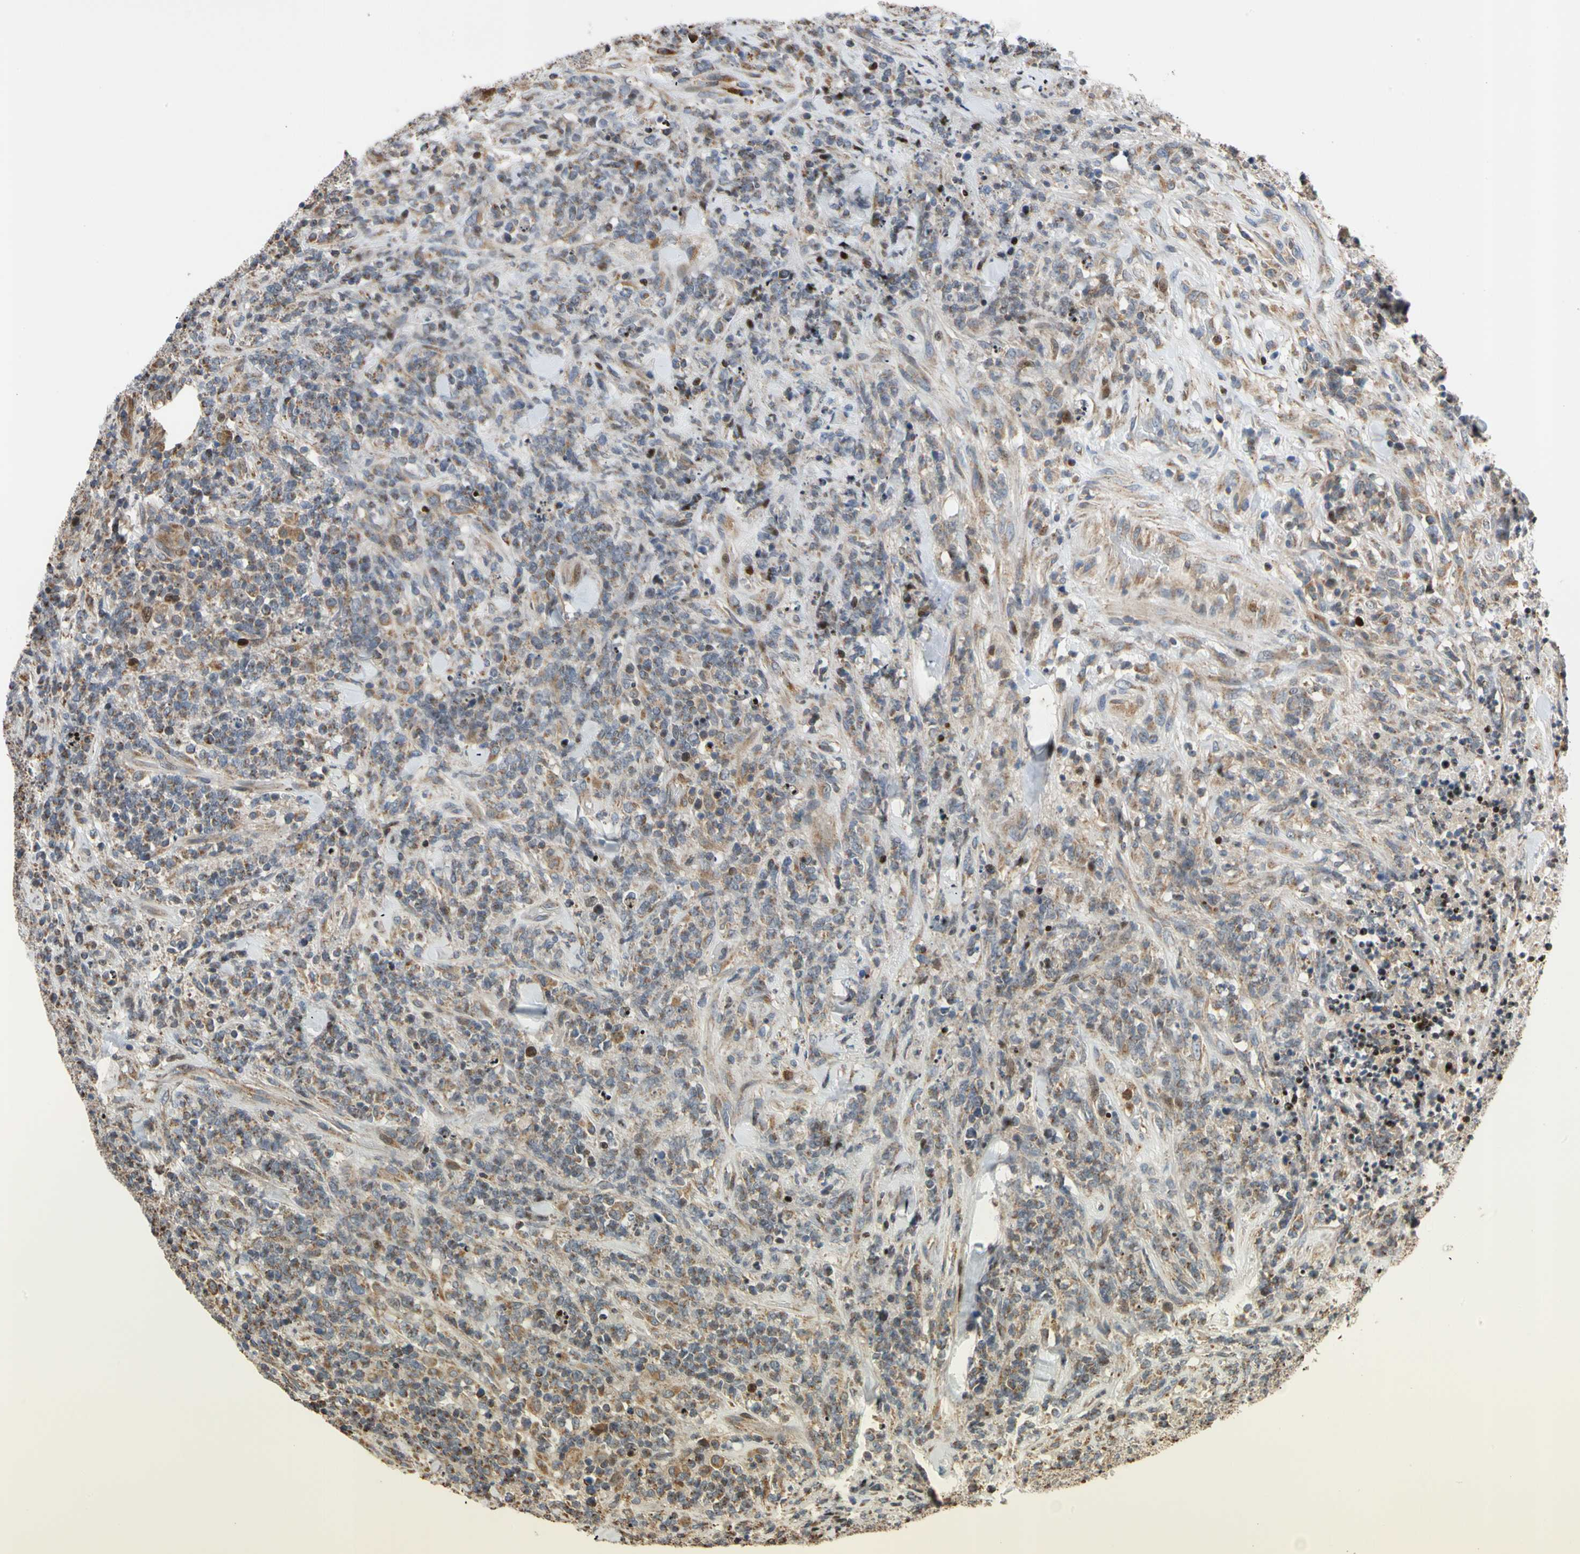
{"staining": {"intensity": "moderate", "quantity": "25%-75%", "location": "cytoplasmic/membranous"}, "tissue": "lymphoma", "cell_type": "Tumor cells", "image_type": "cancer", "snomed": [{"axis": "morphology", "description": "Malignant lymphoma, non-Hodgkin's type, High grade"}, {"axis": "topography", "description": "Soft tissue"}], "caption": "Moderate cytoplasmic/membranous protein positivity is present in approximately 25%-75% of tumor cells in malignant lymphoma, non-Hodgkin's type (high-grade). The staining was performed using DAB (3,3'-diaminobenzidine), with brown indicating positive protein expression. Nuclei are stained blue with hematoxylin.", "gene": "IP6K2", "patient": {"sex": "male", "age": 18}}